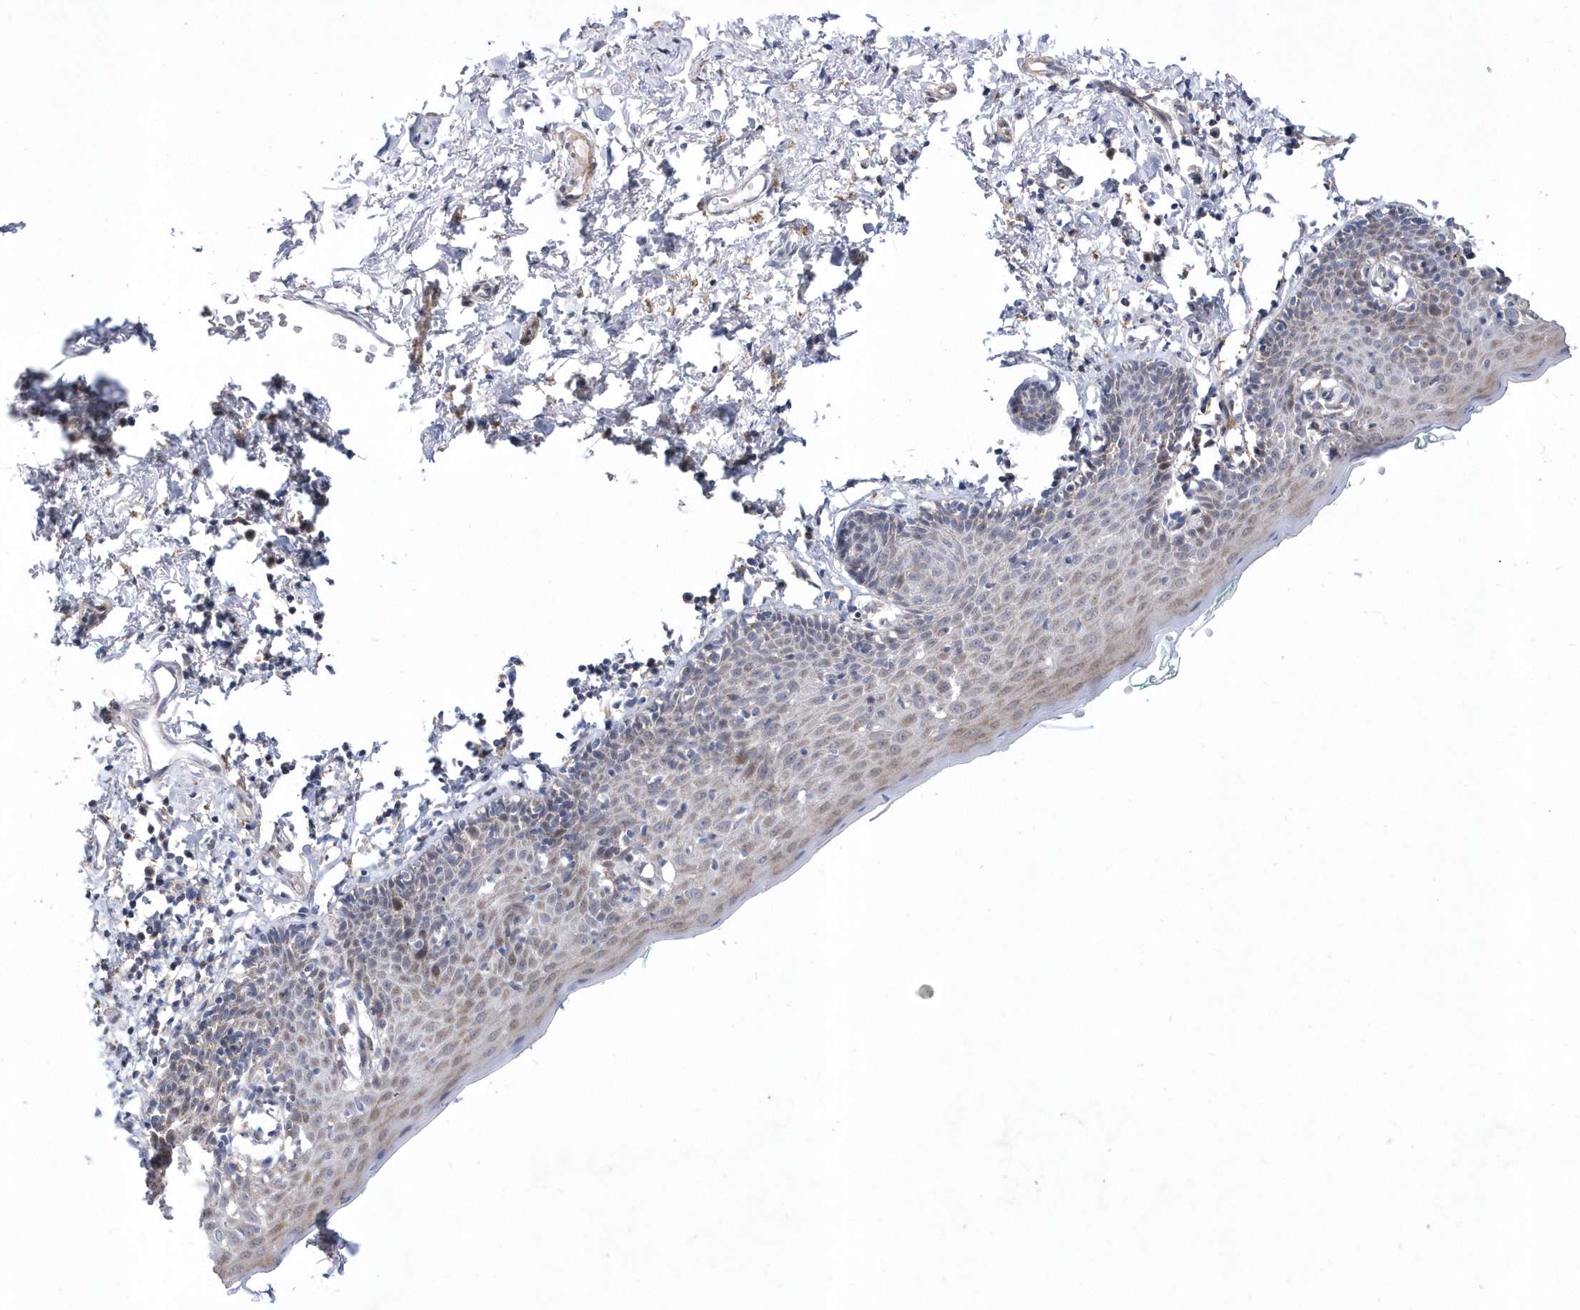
{"staining": {"intensity": "weak", "quantity": "<25%", "location": "cytoplasmic/membranous"}, "tissue": "skin", "cell_type": "Epidermal cells", "image_type": "normal", "snomed": [{"axis": "morphology", "description": "Normal tissue, NOS"}, {"axis": "topography", "description": "Vulva"}], "caption": "Immunohistochemistry of normal human skin exhibits no staining in epidermal cells. (Brightfield microscopy of DAB IHC at high magnification).", "gene": "LONRF2", "patient": {"sex": "female", "age": 66}}